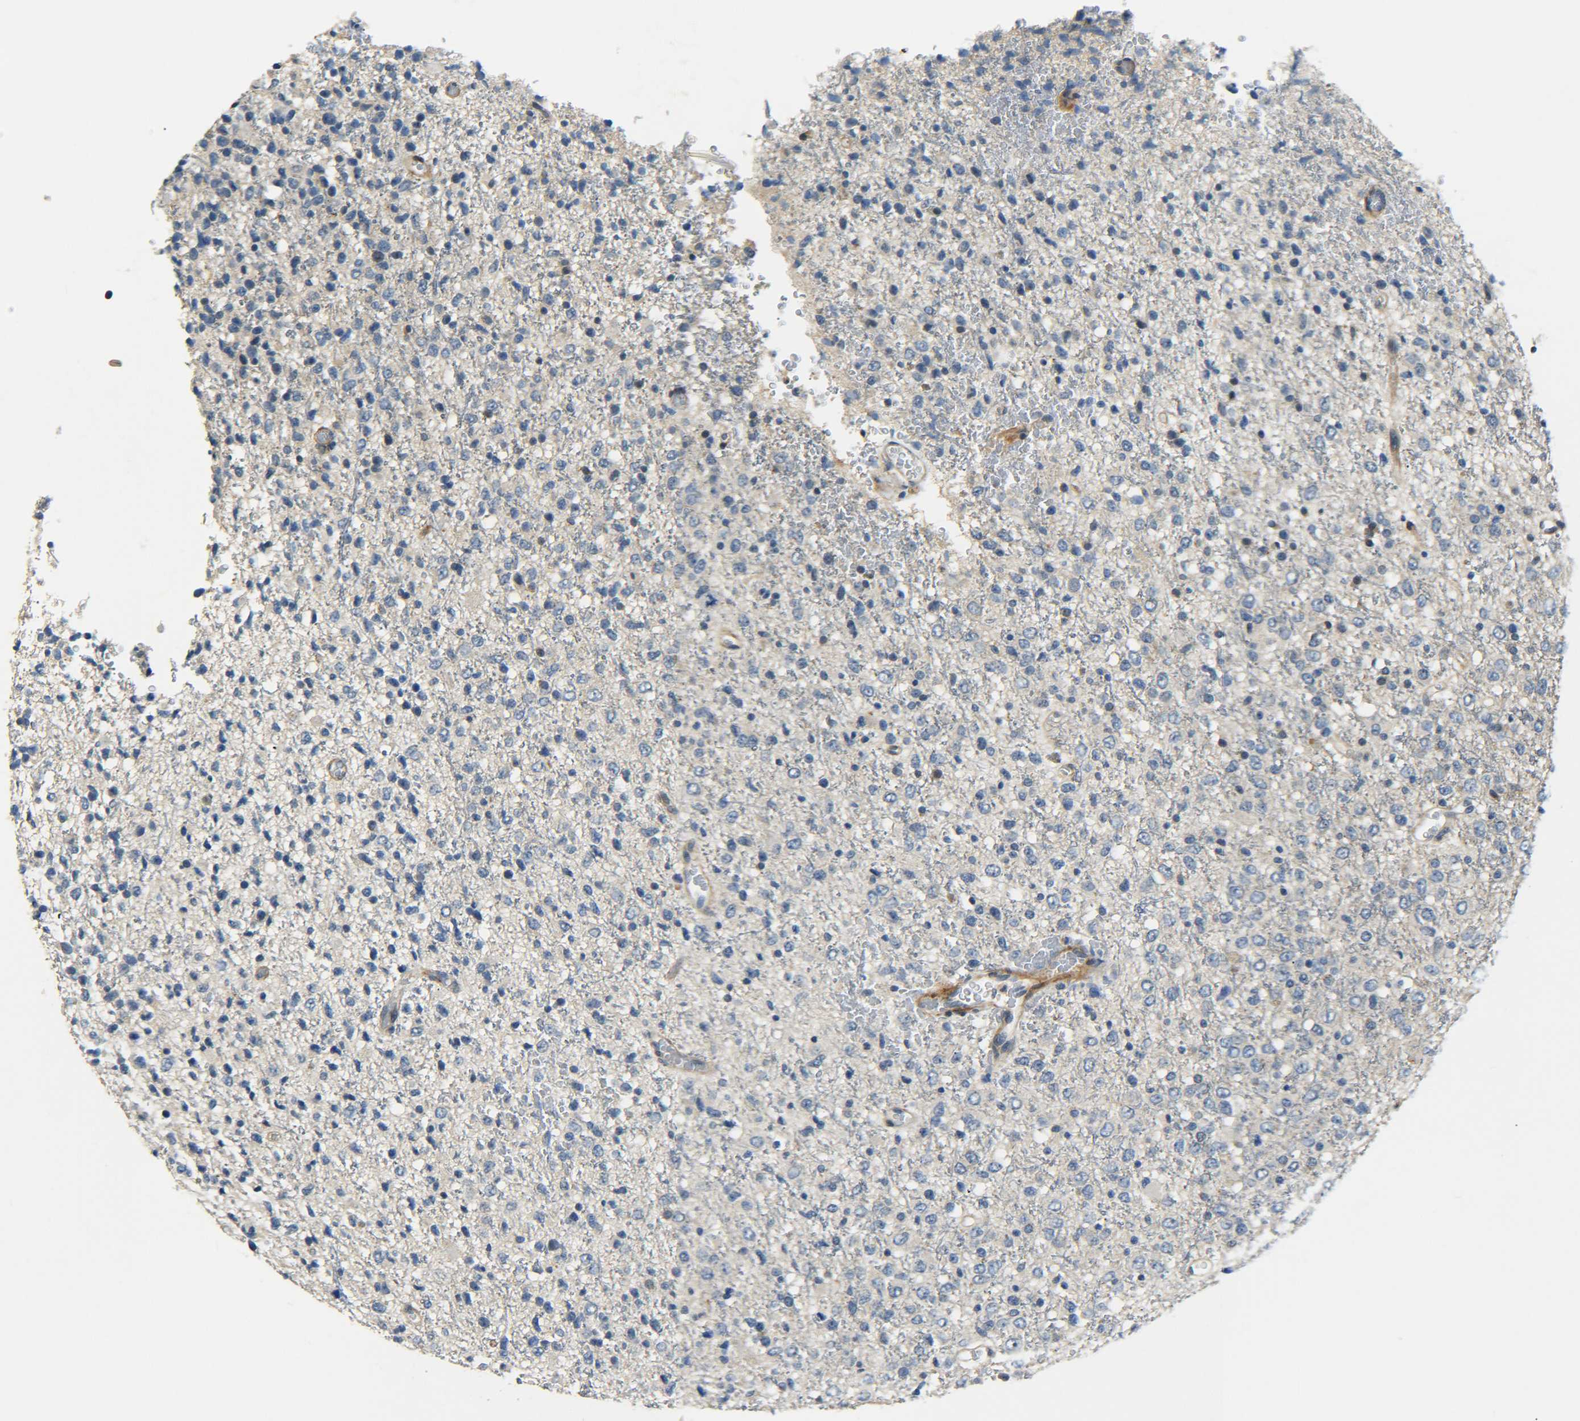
{"staining": {"intensity": "negative", "quantity": "none", "location": "none"}, "tissue": "glioma", "cell_type": "Tumor cells", "image_type": "cancer", "snomed": [{"axis": "morphology", "description": "Glioma, malignant, High grade"}, {"axis": "topography", "description": "pancreas cauda"}], "caption": "The immunohistochemistry histopathology image has no significant staining in tumor cells of malignant high-grade glioma tissue.", "gene": "MEIS1", "patient": {"sex": "male", "age": 60}}